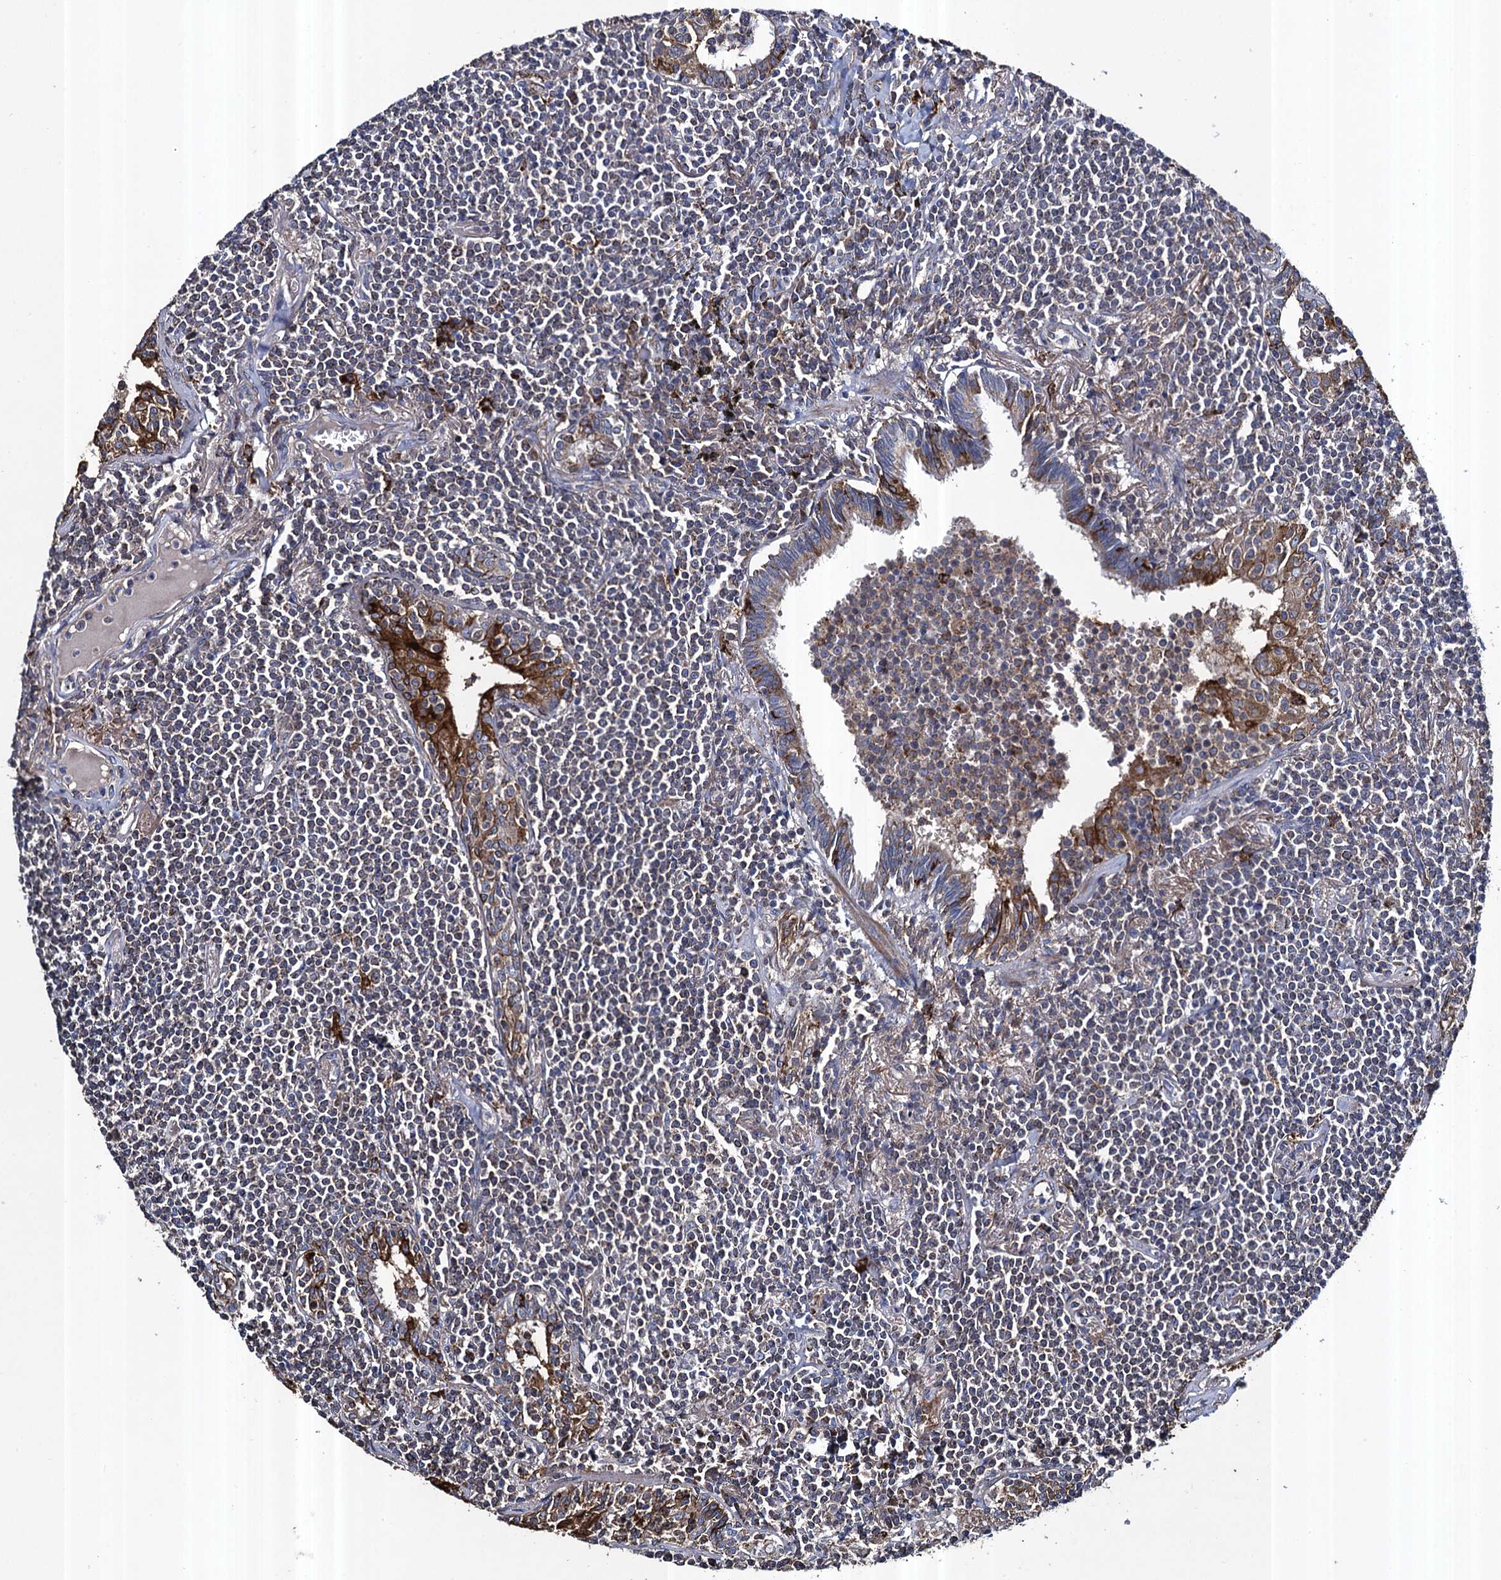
{"staining": {"intensity": "moderate", "quantity": "<25%", "location": "cytoplasmic/membranous"}, "tissue": "lymphoma", "cell_type": "Tumor cells", "image_type": "cancer", "snomed": [{"axis": "morphology", "description": "Malignant lymphoma, non-Hodgkin's type, Low grade"}, {"axis": "topography", "description": "Lung"}], "caption": "Protein expression analysis of lymphoma demonstrates moderate cytoplasmic/membranous staining in about <25% of tumor cells. The staining was performed using DAB (3,3'-diaminobenzidine) to visualize the protein expression in brown, while the nuclei were stained in blue with hematoxylin (Magnification: 20x).", "gene": "TXNDC11", "patient": {"sex": "female", "age": 71}}